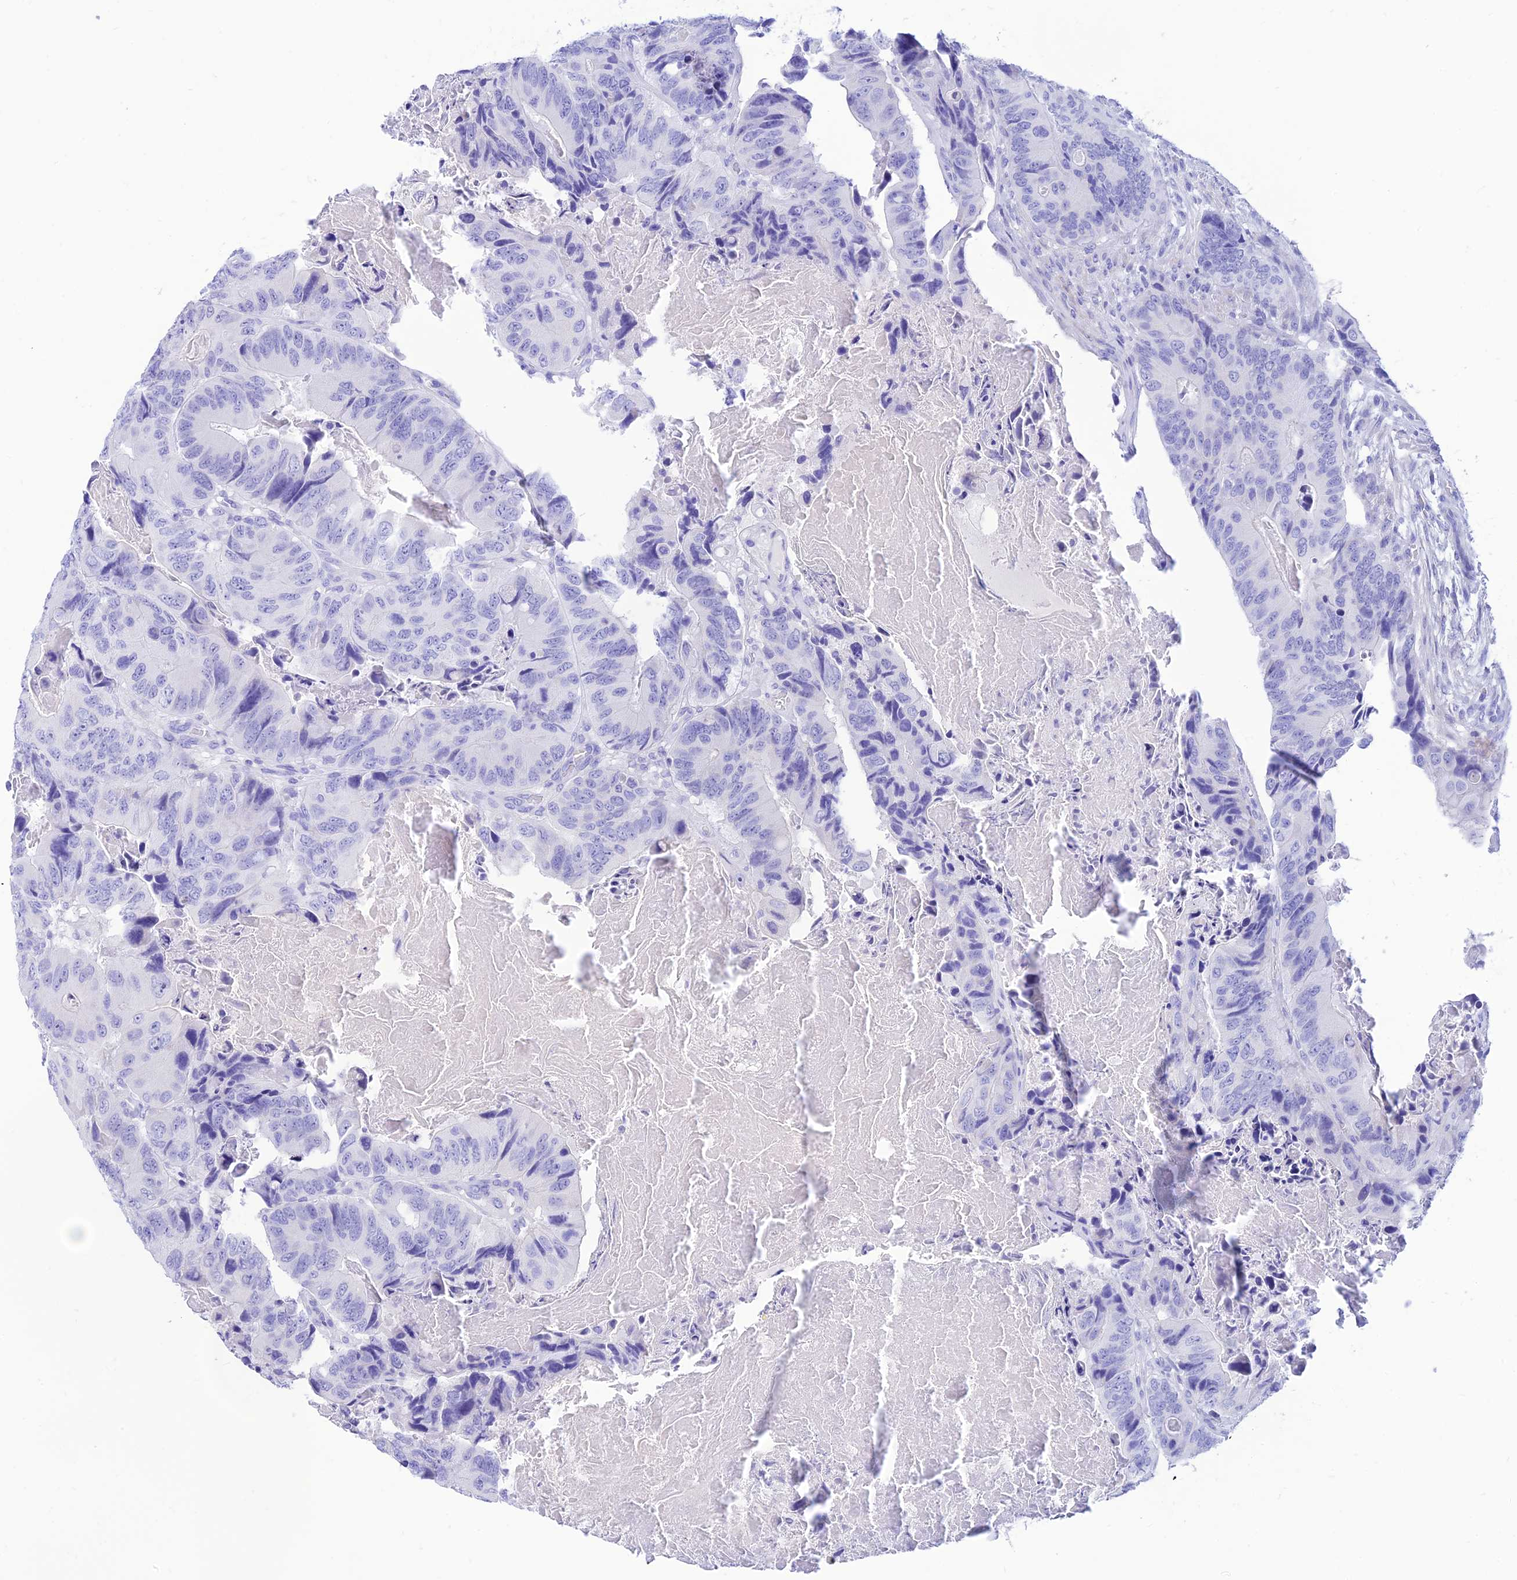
{"staining": {"intensity": "negative", "quantity": "none", "location": "none"}, "tissue": "colorectal cancer", "cell_type": "Tumor cells", "image_type": "cancer", "snomed": [{"axis": "morphology", "description": "Adenocarcinoma, NOS"}, {"axis": "topography", "description": "Colon"}], "caption": "IHC of human colorectal cancer displays no positivity in tumor cells.", "gene": "PRNP", "patient": {"sex": "male", "age": 84}}